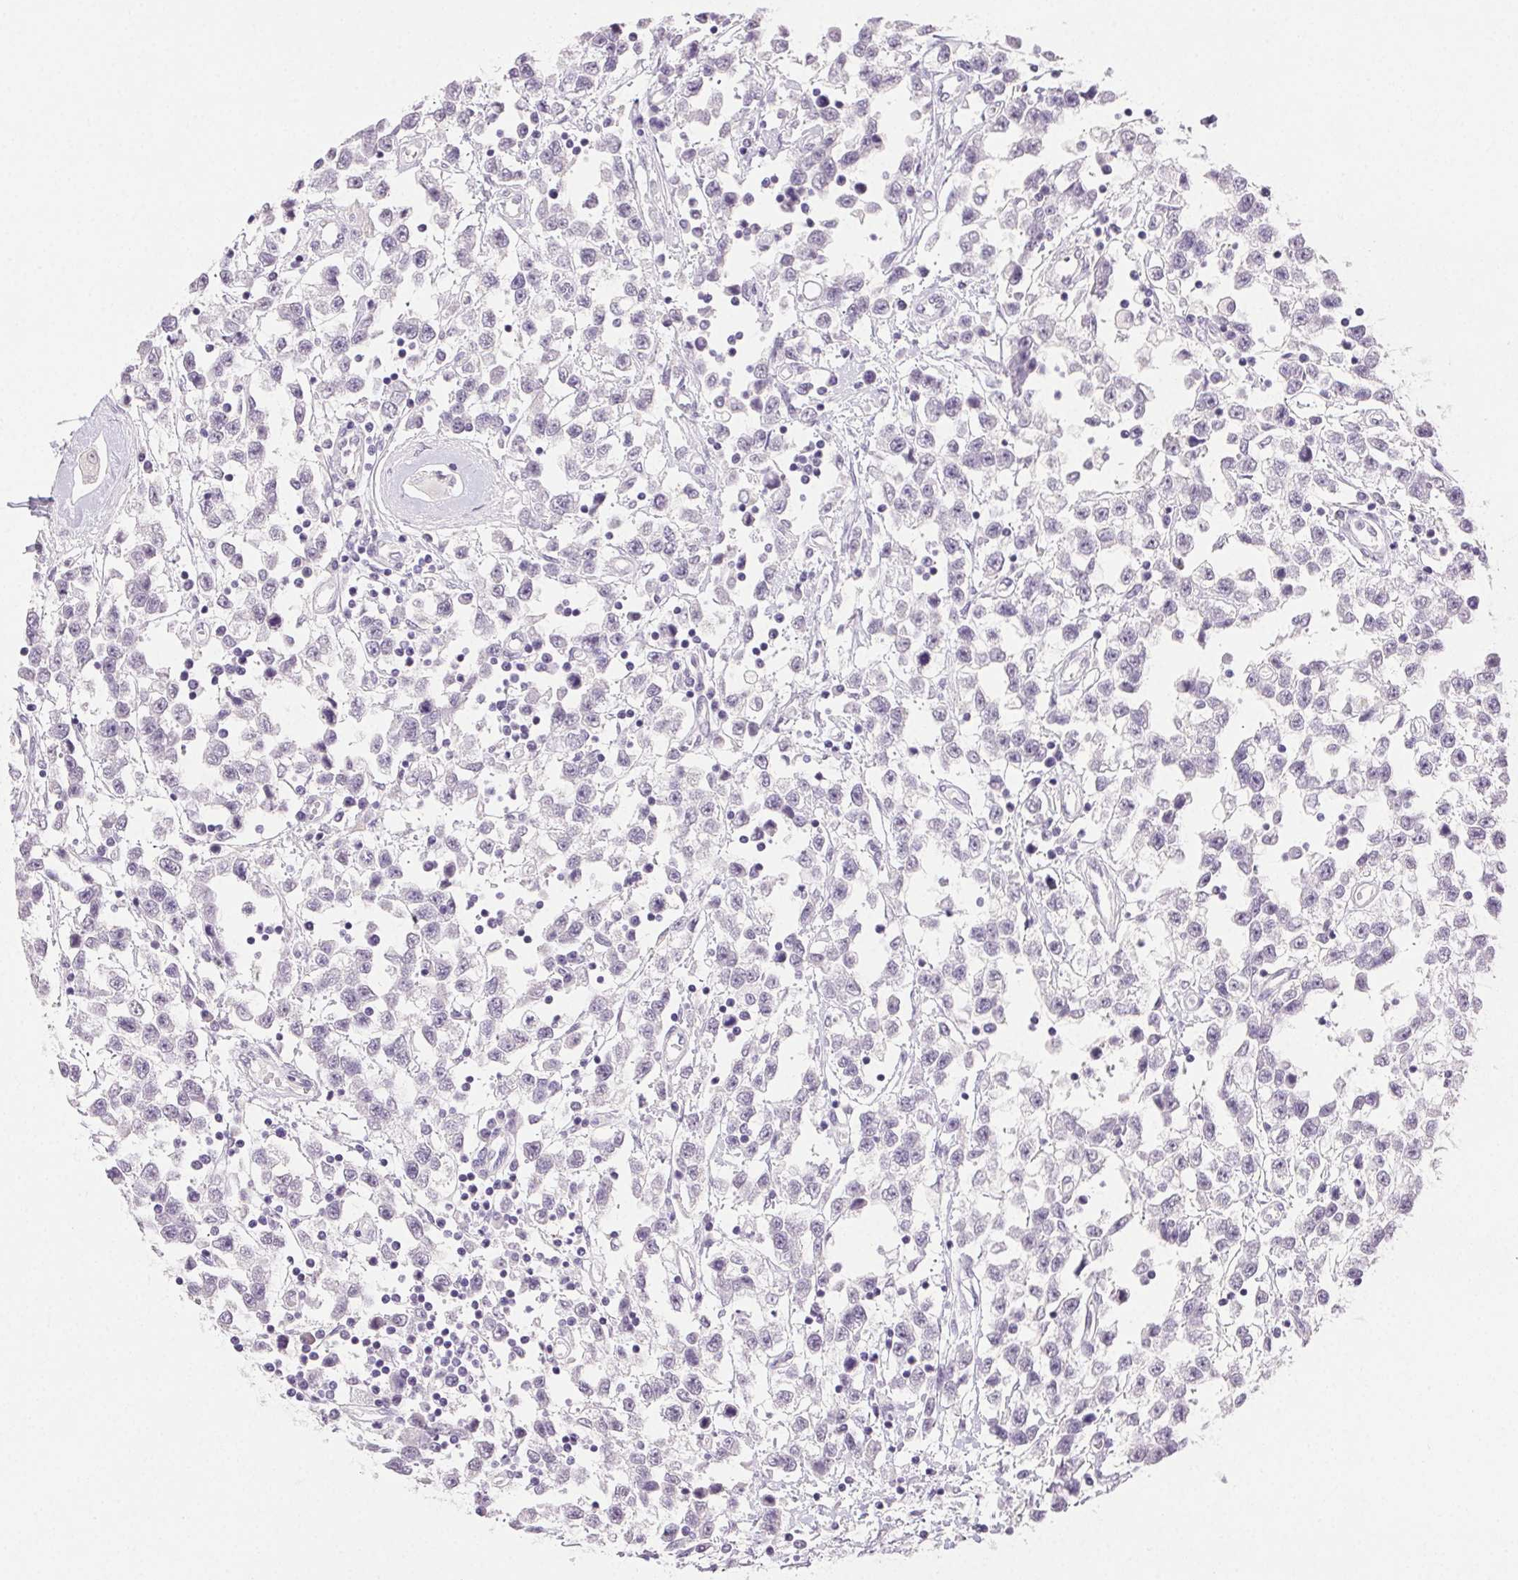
{"staining": {"intensity": "negative", "quantity": "none", "location": "none"}, "tissue": "testis cancer", "cell_type": "Tumor cells", "image_type": "cancer", "snomed": [{"axis": "morphology", "description": "Seminoma, NOS"}, {"axis": "topography", "description": "Testis"}], "caption": "The immunohistochemistry photomicrograph has no significant staining in tumor cells of testis seminoma tissue. Brightfield microscopy of IHC stained with DAB (brown) and hematoxylin (blue), captured at high magnification.", "gene": "CLDN10", "patient": {"sex": "male", "age": 34}}